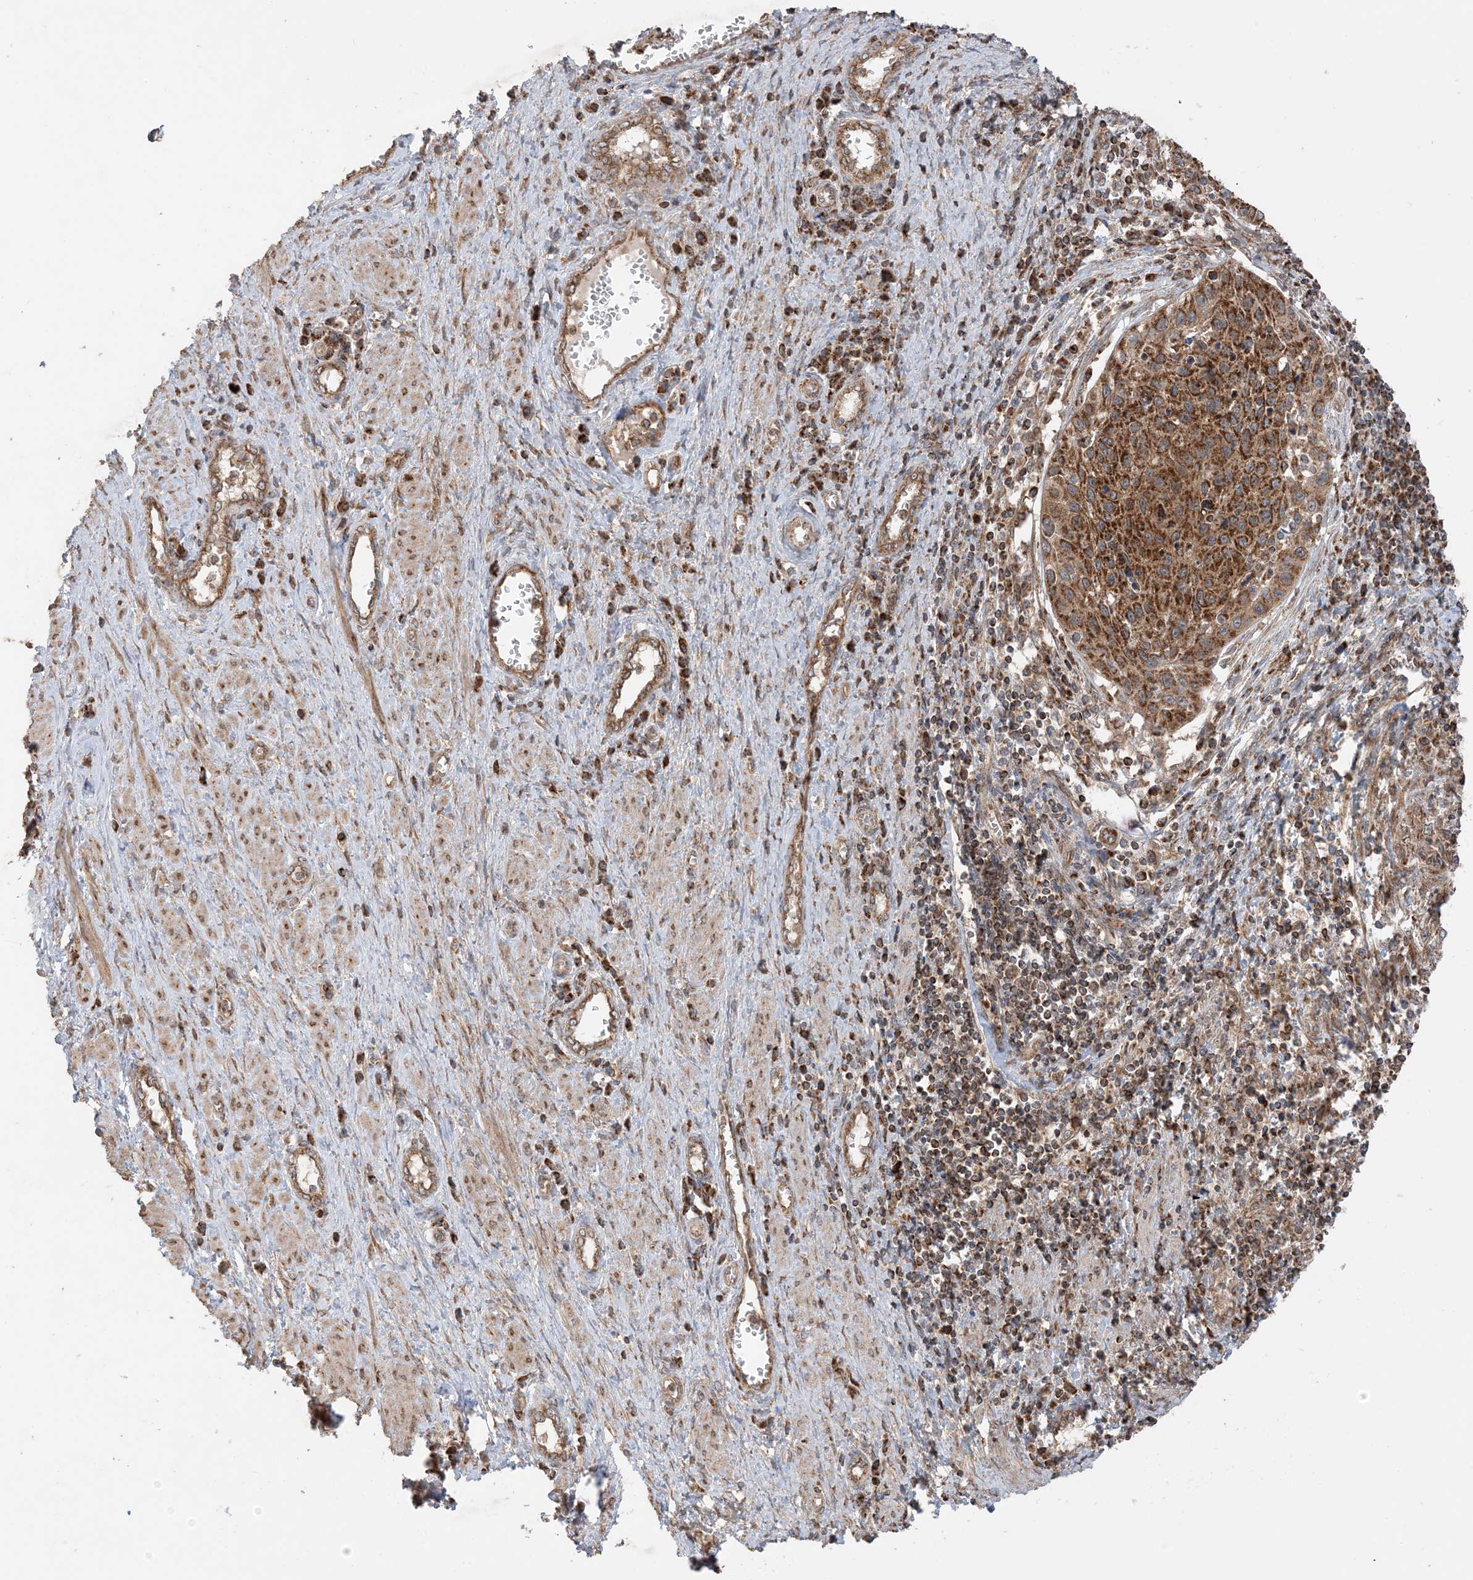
{"staining": {"intensity": "strong", "quantity": ">75%", "location": "cytoplasmic/membranous"}, "tissue": "cervical cancer", "cell_type": "Tumor cells", "image_type": "cancer", "snomed": [{"axis": "morphology", "description": "Squamous cell carcinoma, NOS"}, {"axis": "topography", "description": "Cervix"}], "caption": "Cervical cancer was stained to show a protein in brown. There is high levels of strong cytoplasmic/membranous positivity in about >75% of tumor cells.", "gene": "N4BP3", "patient": {"sex": "female", "age": 32}}